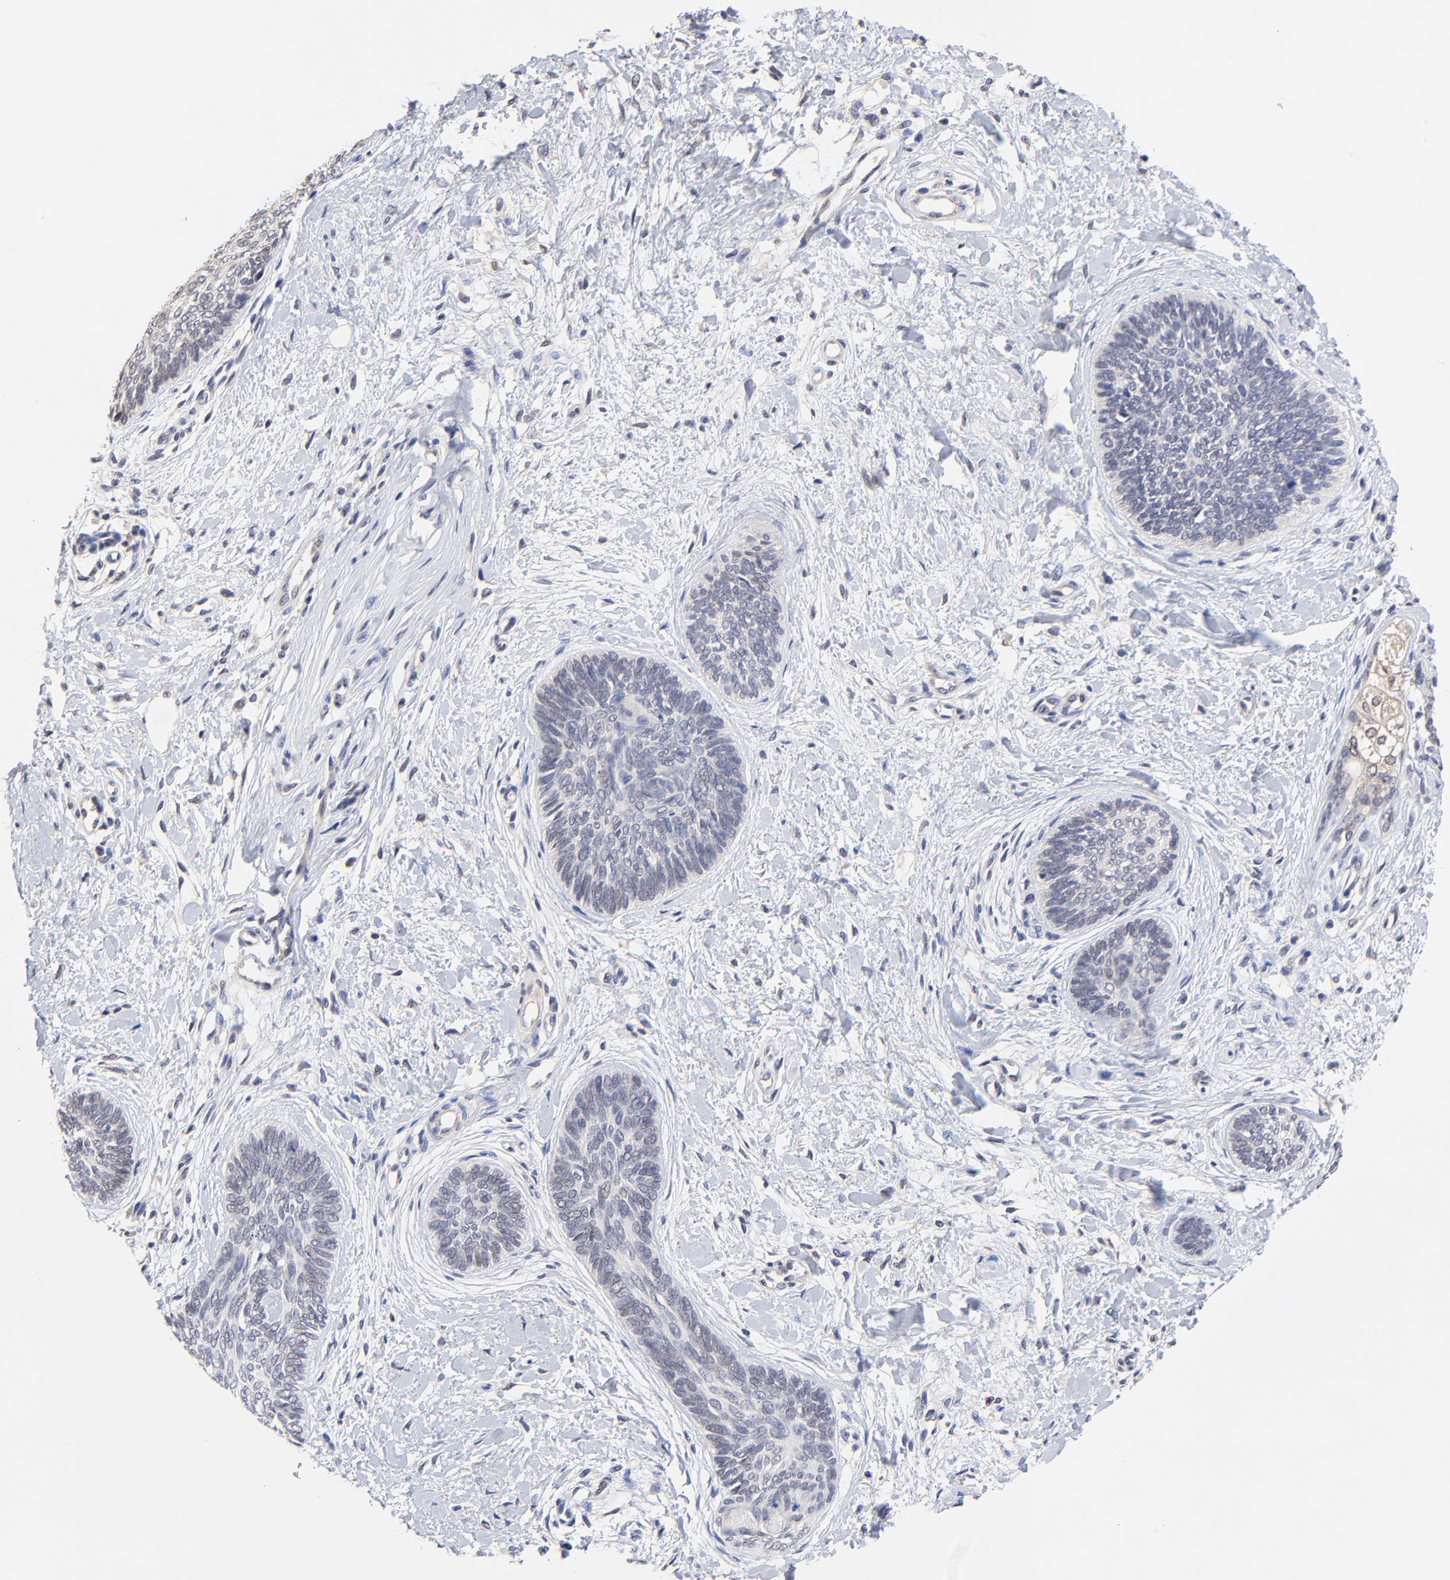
{"staining": {"intensity": "negative", "quantity": "none", "location": "none"}, "tissue": "skin cancer", "cell_type": "Tumor cells", "image_type": "cancer", "snomed": [{"axis": "morphology", "description": "Basal cell carcinoma"}, {"axis": "topography", "description": "Skin"}], "caption": "The micrograph reveals no significant expression in tumor cells of skin cancer.", "gene": "TXNL1", "patient": {"sex": "female", "age": 81}}